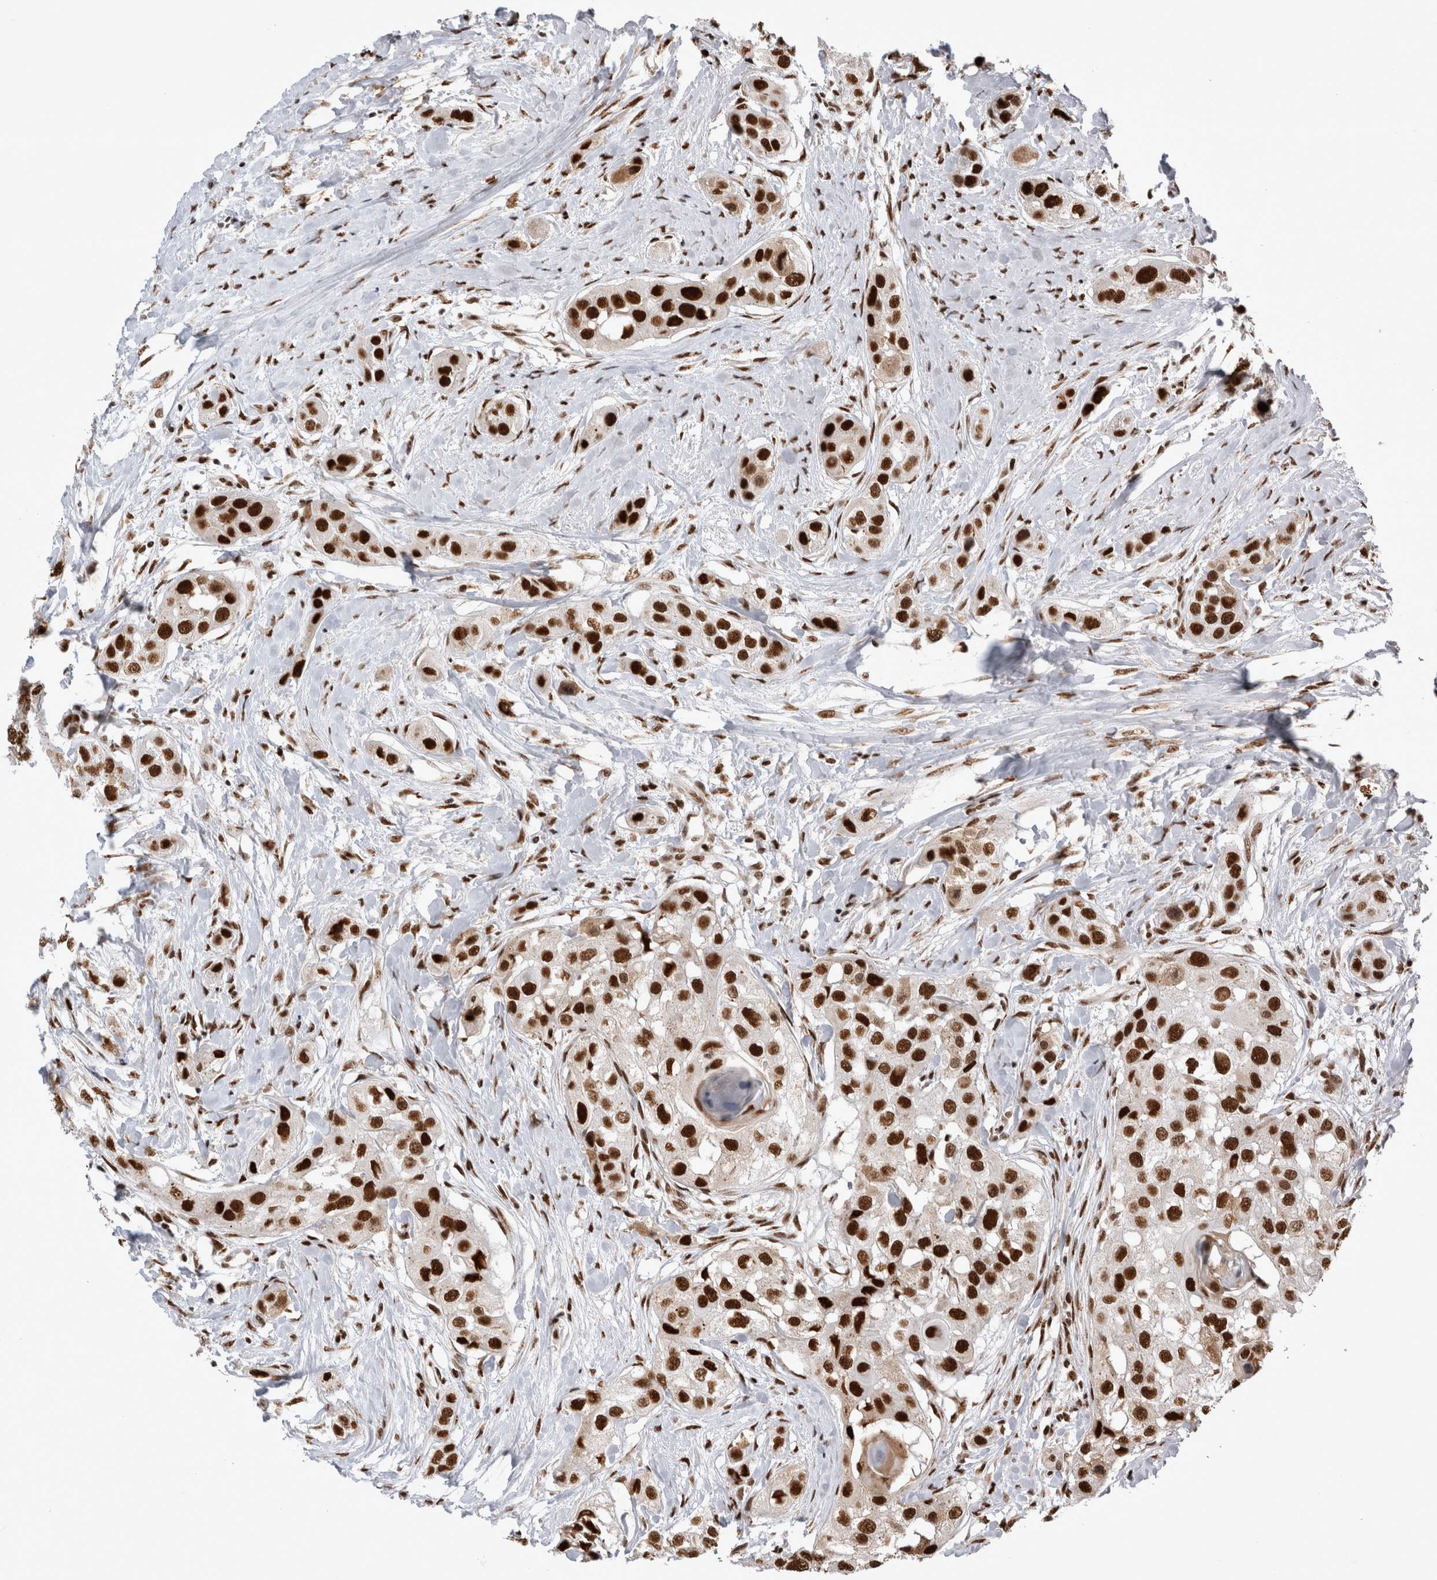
{"staining": {"intensity": "strong", "quantity": ">75%", "location": "nuclear"}, "tissue": "head and neck cancer", "cell_type": "Tumor cells", "image_type": "cancer", "snomed": [{"axis": "morphology", "description": "Normal tissue, NOS"}, {"axis": "morphology", "description": "Squamous cell carcinoma, NOS"}, {"axis": "topography", "description": "Skeletal muscle"}, {"axis": "topography", "description": "Head-Neck"}], "caption": "A high amount of strong nuclear expression is seen in approximately >75% of tumor cells in head and neck squamous cell carcinoma tissue. (DAB = brown stain, brightfield microscopy at high magnification).", "gene": "EYA2", "patient": {"sex": "male", "age": 51}}